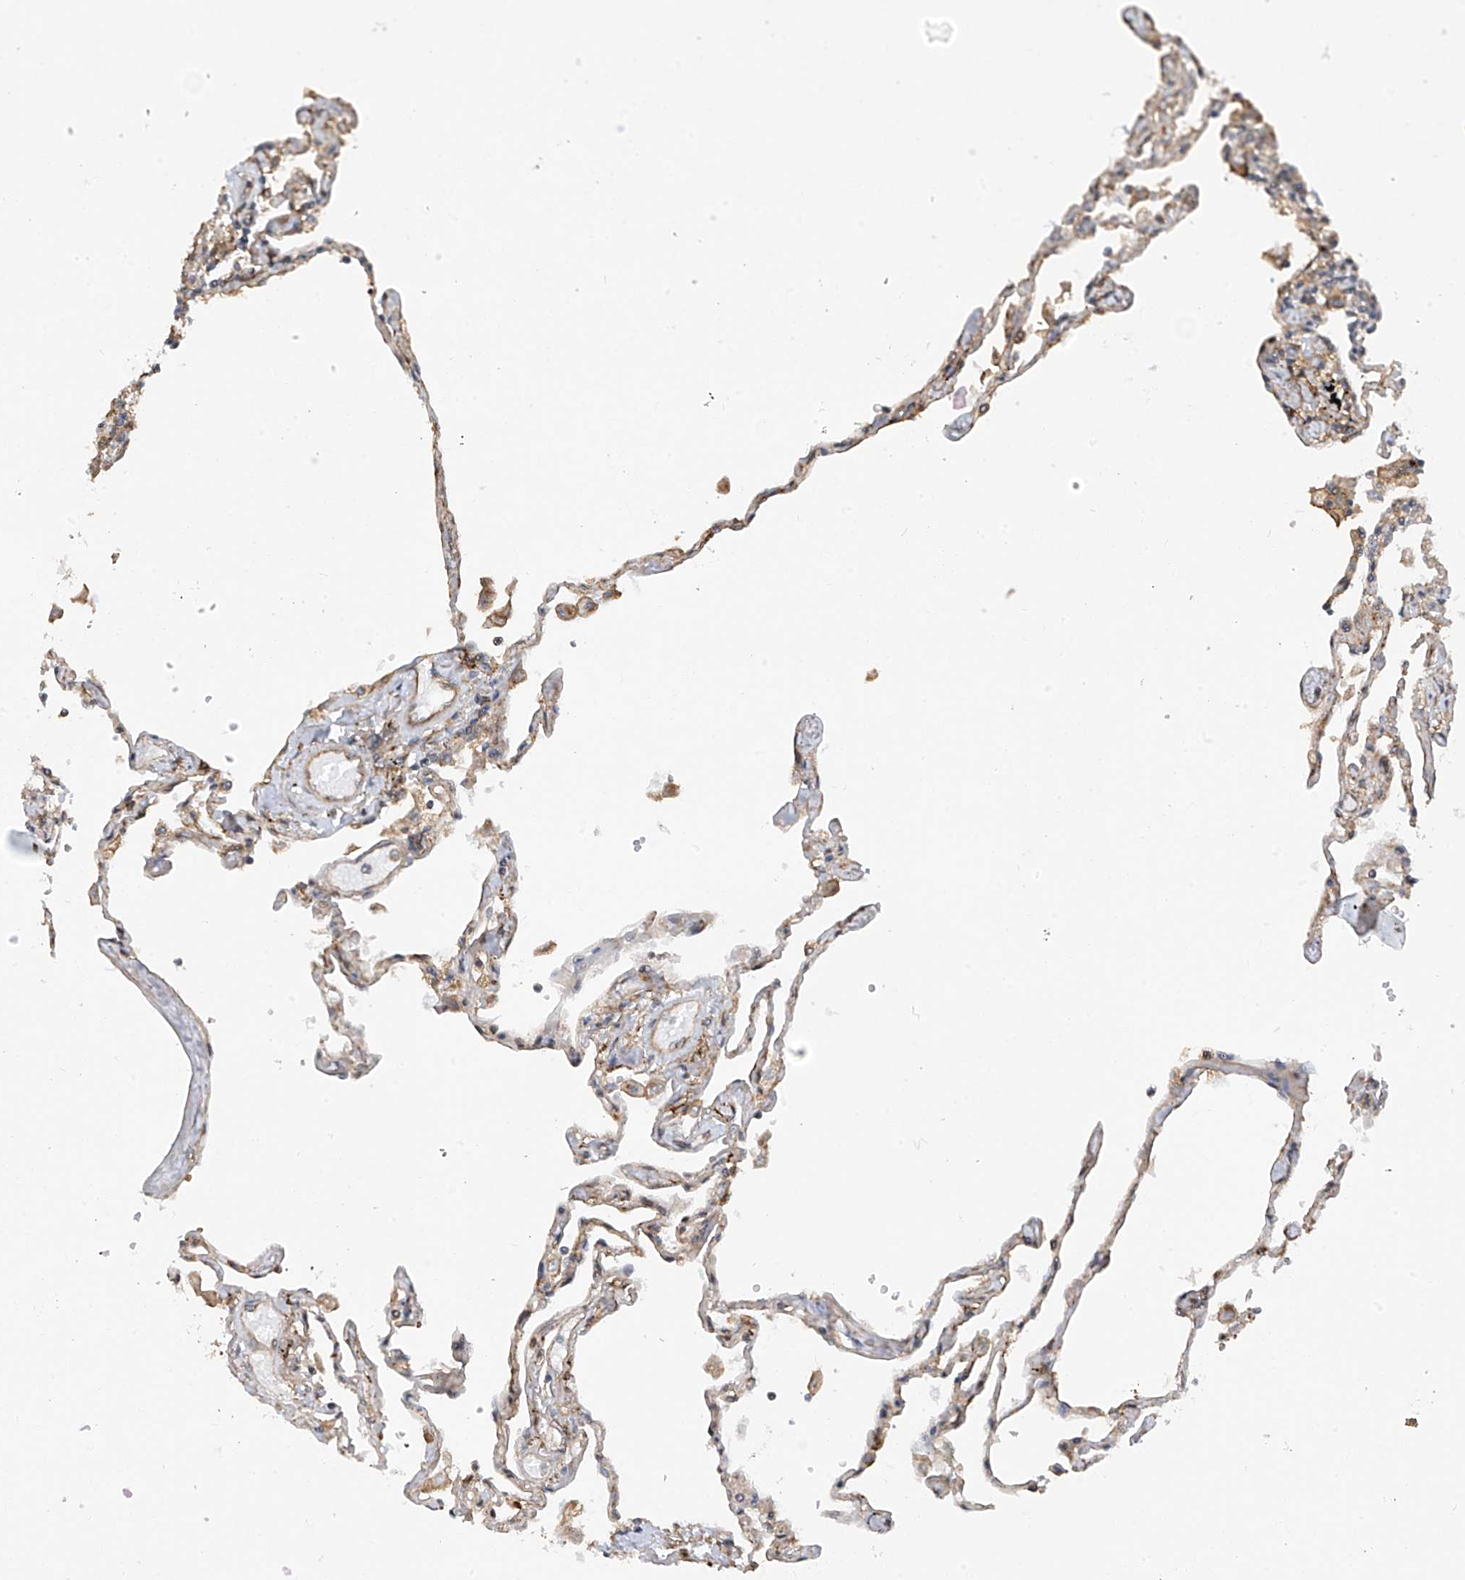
{"staining": {"intensity": "moderate", "quantity": "<25%", "location": "cytoplasmic/membranous"}, "tissue": "lung", "cell_type": "Alveolar cells", "image_type": "normal", "snomed": [{"axis": "morphology", "description": "Normal tissue, NOS"}, {"axis": "topography", "description": "Lung"}], "caption": "High-magnification brightfield microscopy of benign lung stained with DAB (3,3'-diaminobenzidine) (brown) and counterstained with hematoxylin (blue). alveolar cells exhibit moderate cytoplasmic/membranous expression is appreciated in approximately<25% of cells.", "gene": "ZNF189", "patient": {"sex": "female", "age": 67}}